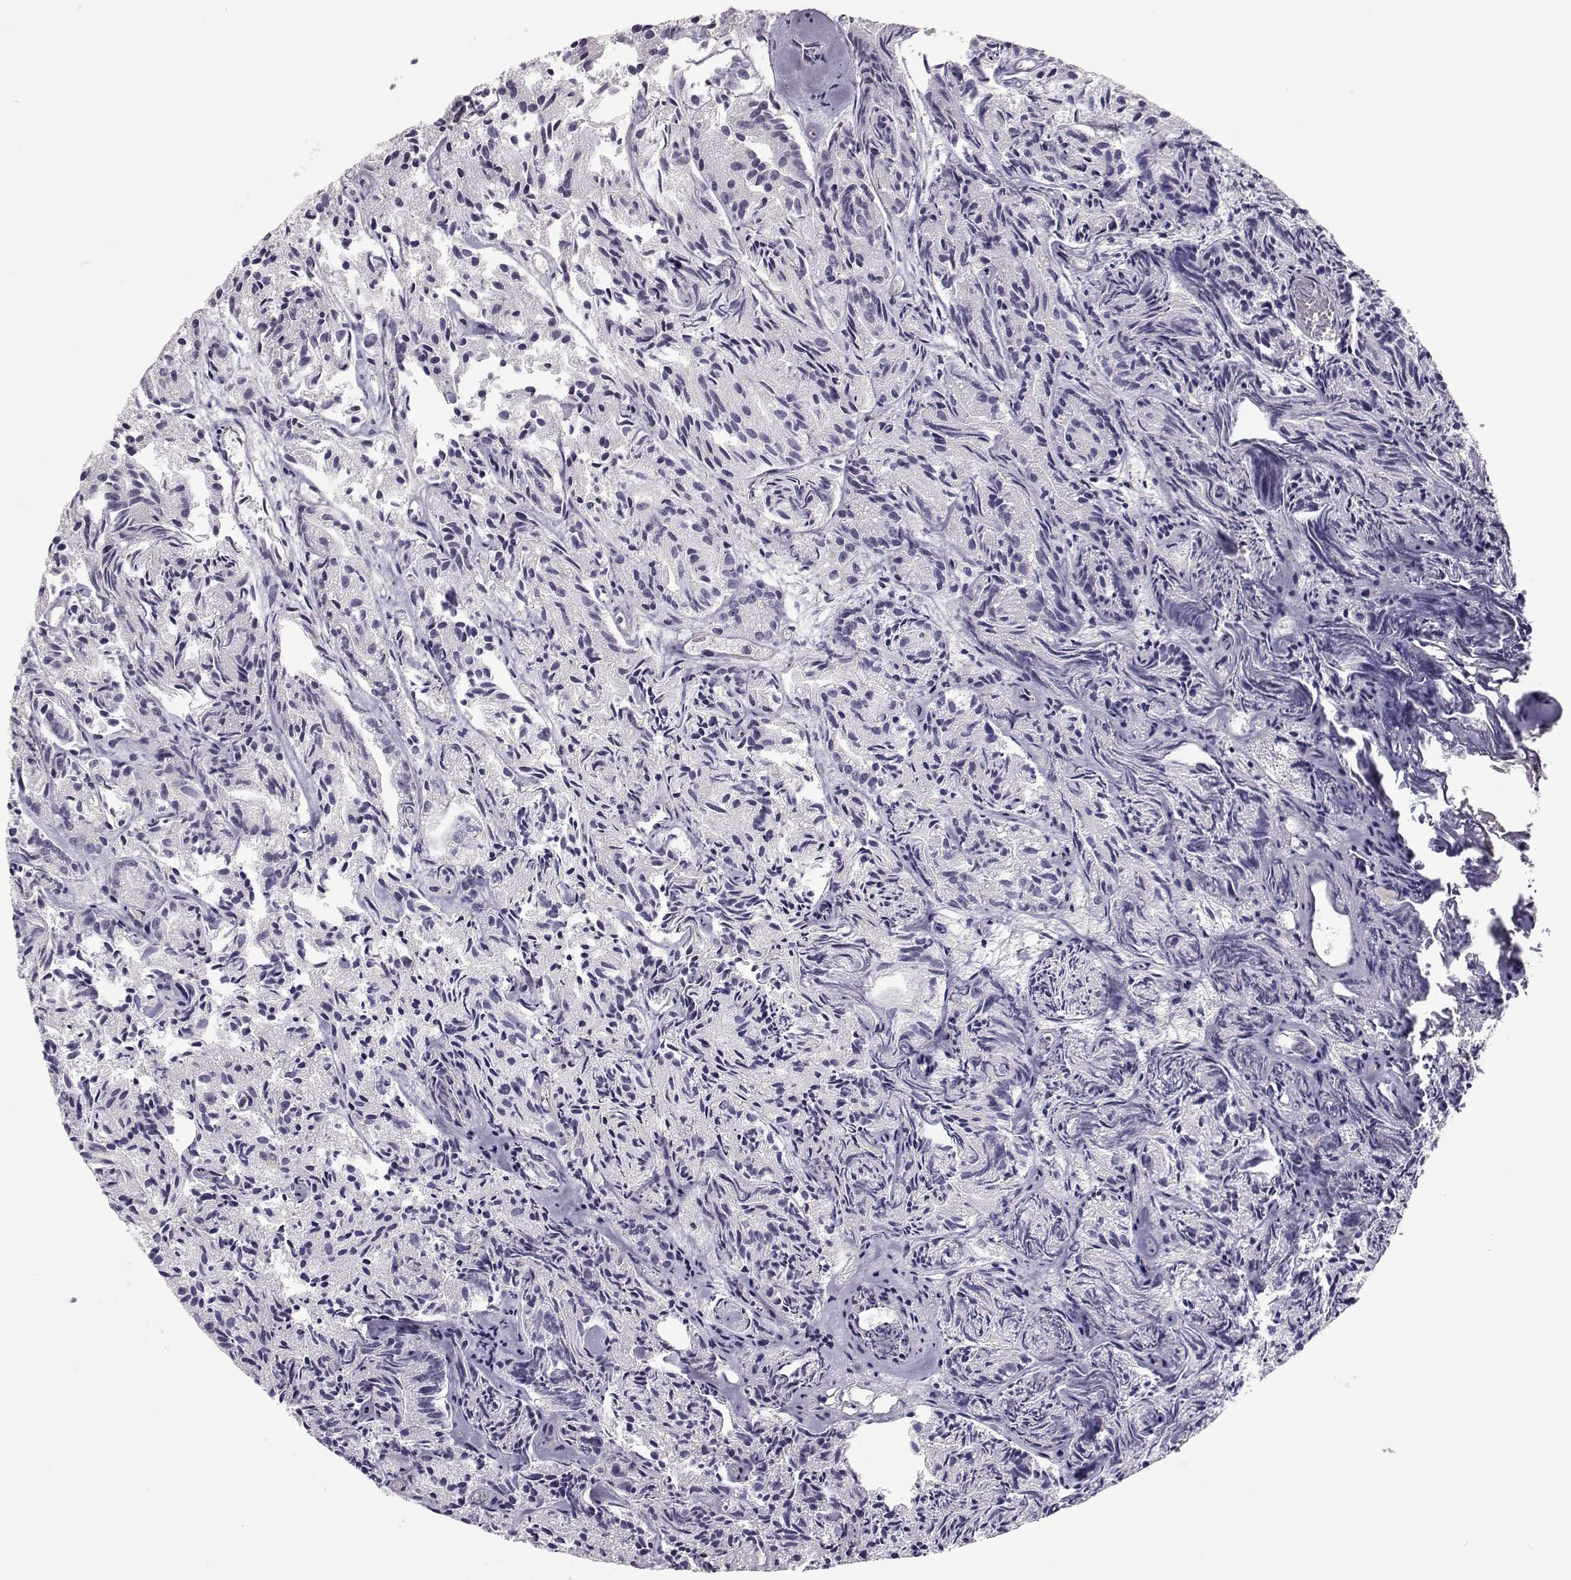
{"staining": {"intensity": "negative", "quantity": "none", "location": "none"}, "tissue": "prostate cancer", "cell_type": "Tumor cells", "image_type": "cancer", "snomed": [{"axis": "morphology", "description": "Adenocarcinoma, Medium grade"}, {"axis": "topography", "description": "Prostate"}], "caption": "Immunohistochemistry (IHC) histopathology image of human adenocarcinoma (medium-grade) (prostate) stained for a protein (brown), which displays no staining in tumor cells.", "gene": "KIF13B", "patient": {"sex": "male", "age": 74}}